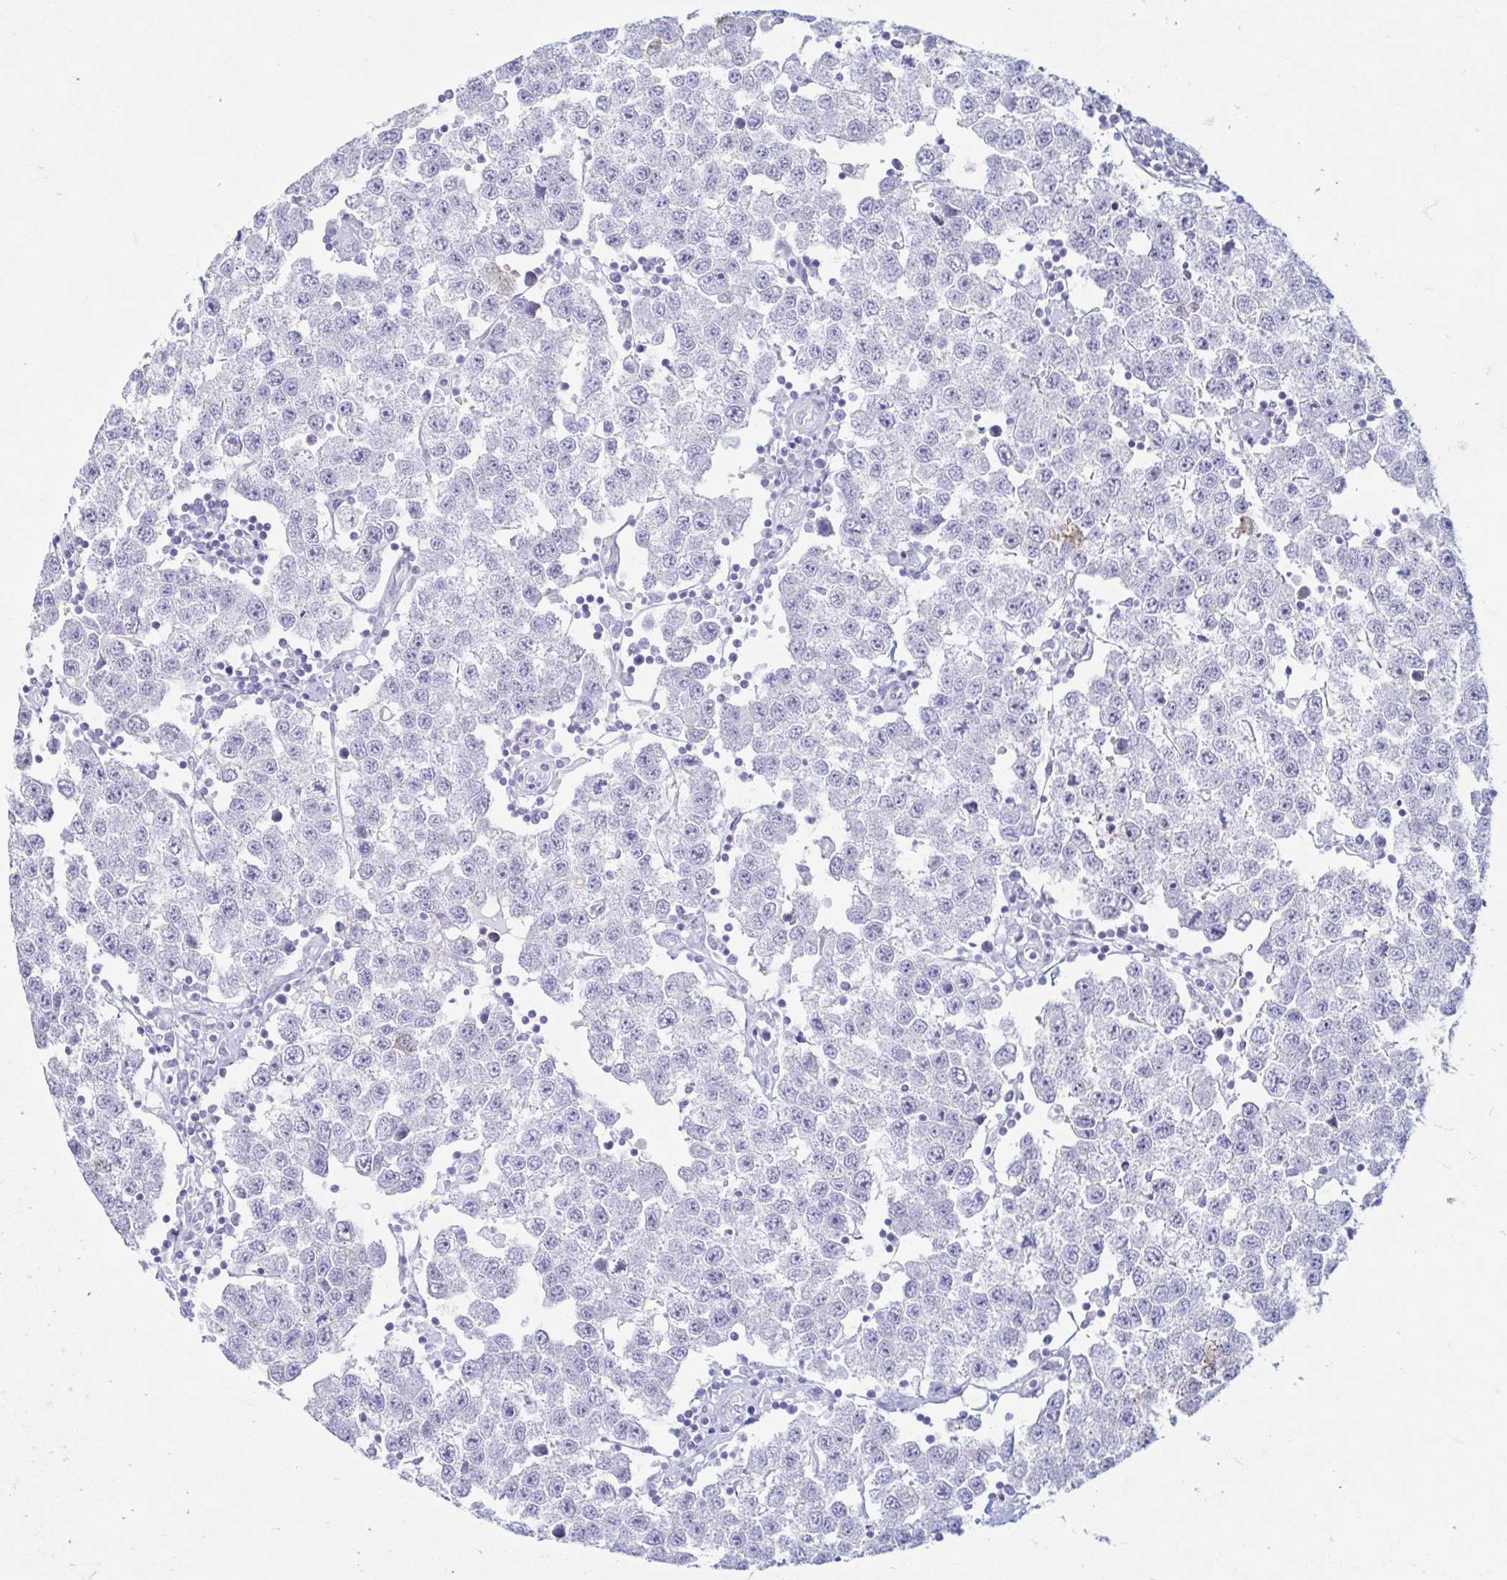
{"staining": {"intensity": "strong", "quantity": "<25%", "location": "cytoplasmic/membranous,nuclear"}, "tissue": "testis cancer", "cell_type": "Tumor cells", "image_type": "cancer", "snomed": [{"axis": "morphology", "description": "Seminoma, NOS"}, {"axis": "topography", "description": "Testis"}], "caption": "Seminoma (testis) stained with immunohistochemistry reveals strong cytoplasmic/membranous and nuclear staining in approximately <25% of tumor cells.", "gene": "ERICH6", "patient": {"sex": "male", "age": 34}}